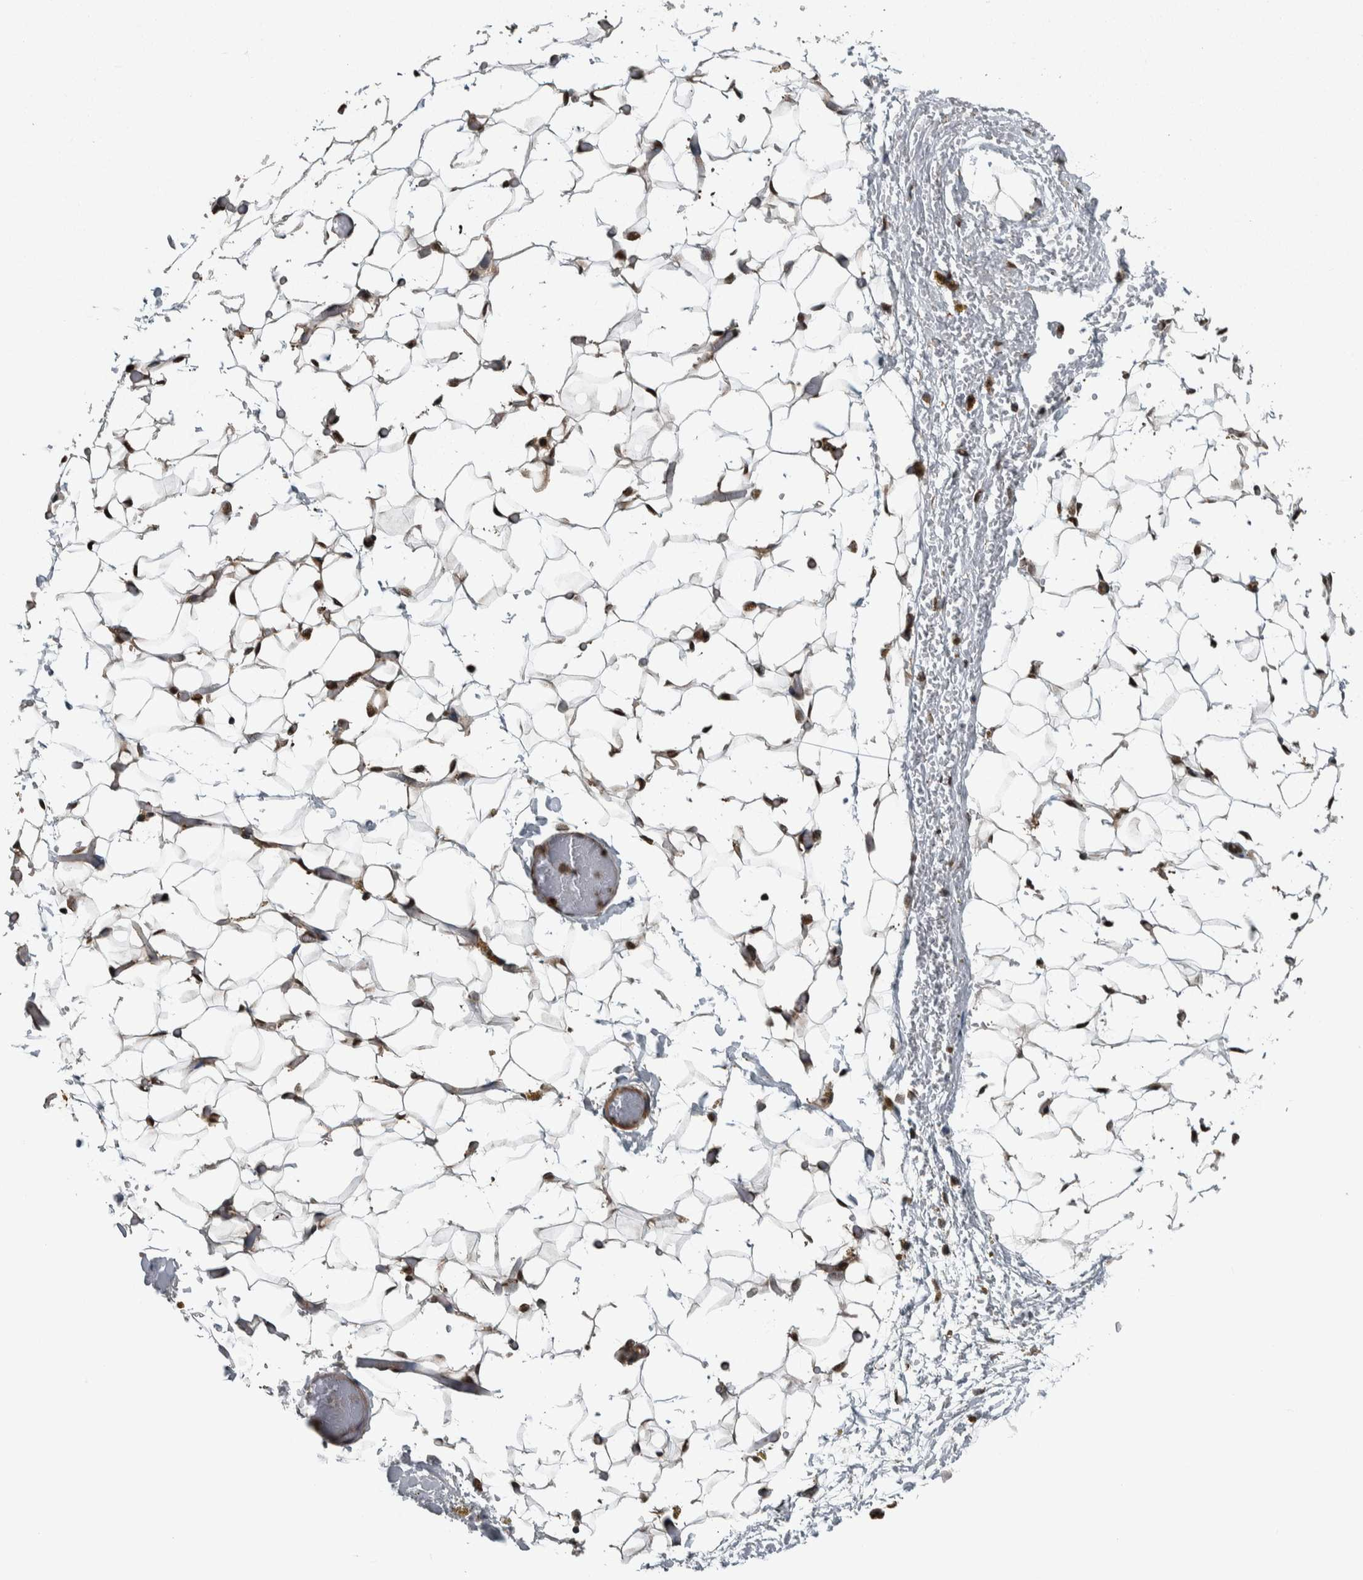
{"staining": {"intensity": "strong", "quantity": ">75%", "location": "nuclear"}, "tissue": "adipose tissue", "cell_type": "Adipocytes", "image_type": "normal", "snomed": [{"axis": "morphology", "description": "Normal tissue, NOS"}, {"axis": "topography", "description": "Kidney"}, {"axis": "topography", "description": "Peripheral nerve tissue"}], "caption": "Immunohistochemistry (IHC) photomicrograph of unremarkable adipose tissue: human adipose tissue stained using immunohistochemistry exhibits high levels of strong protein expression localized specifically in the nuclear of adipocytes, appearing as a nuclear brown color.", "gene": "FAM135B", "patient": {"sex": "male", "age": 7}}